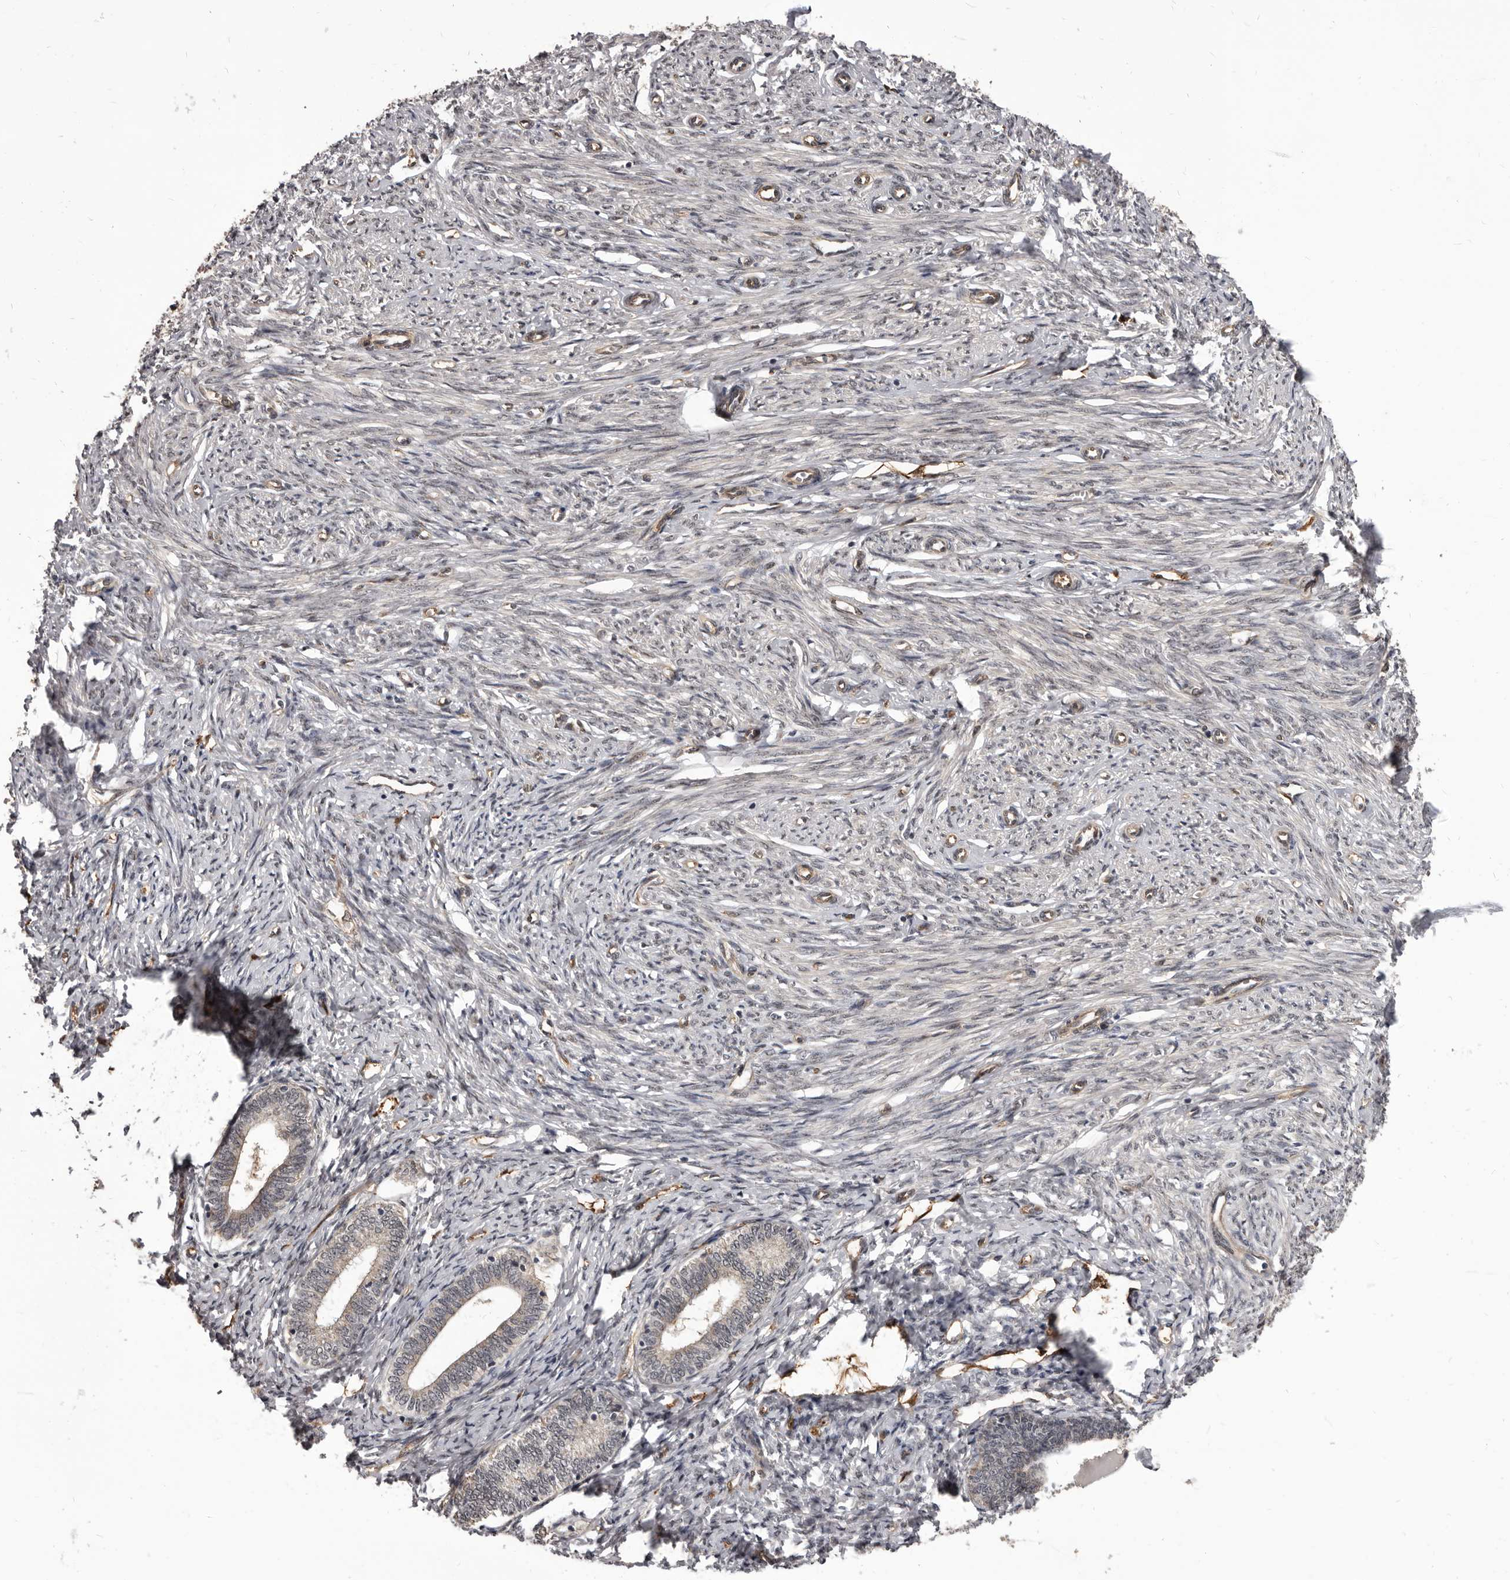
{"staining": {"intensity": "moderate", "quantity": "25%-75%", "location": "cytoplasmic/membranous"}, "tissue": "endometrium", "cell_type": "Cells in endometrial stroma", "image_type": "normal", "snomed": [{"axis": "morphology", "description": "Normal tissue, NOS"}, {"axis": "topography", "description": "Endometrium"}], "caption": "Human endometrium stained with a brown dye demonstrates moderate cytoplasmic/membranous positive staining in about 25%-75% of cells in endometrial stroma.", "gene": "ADAMTS20", "patient": {"sex": "female", "age": 72}}